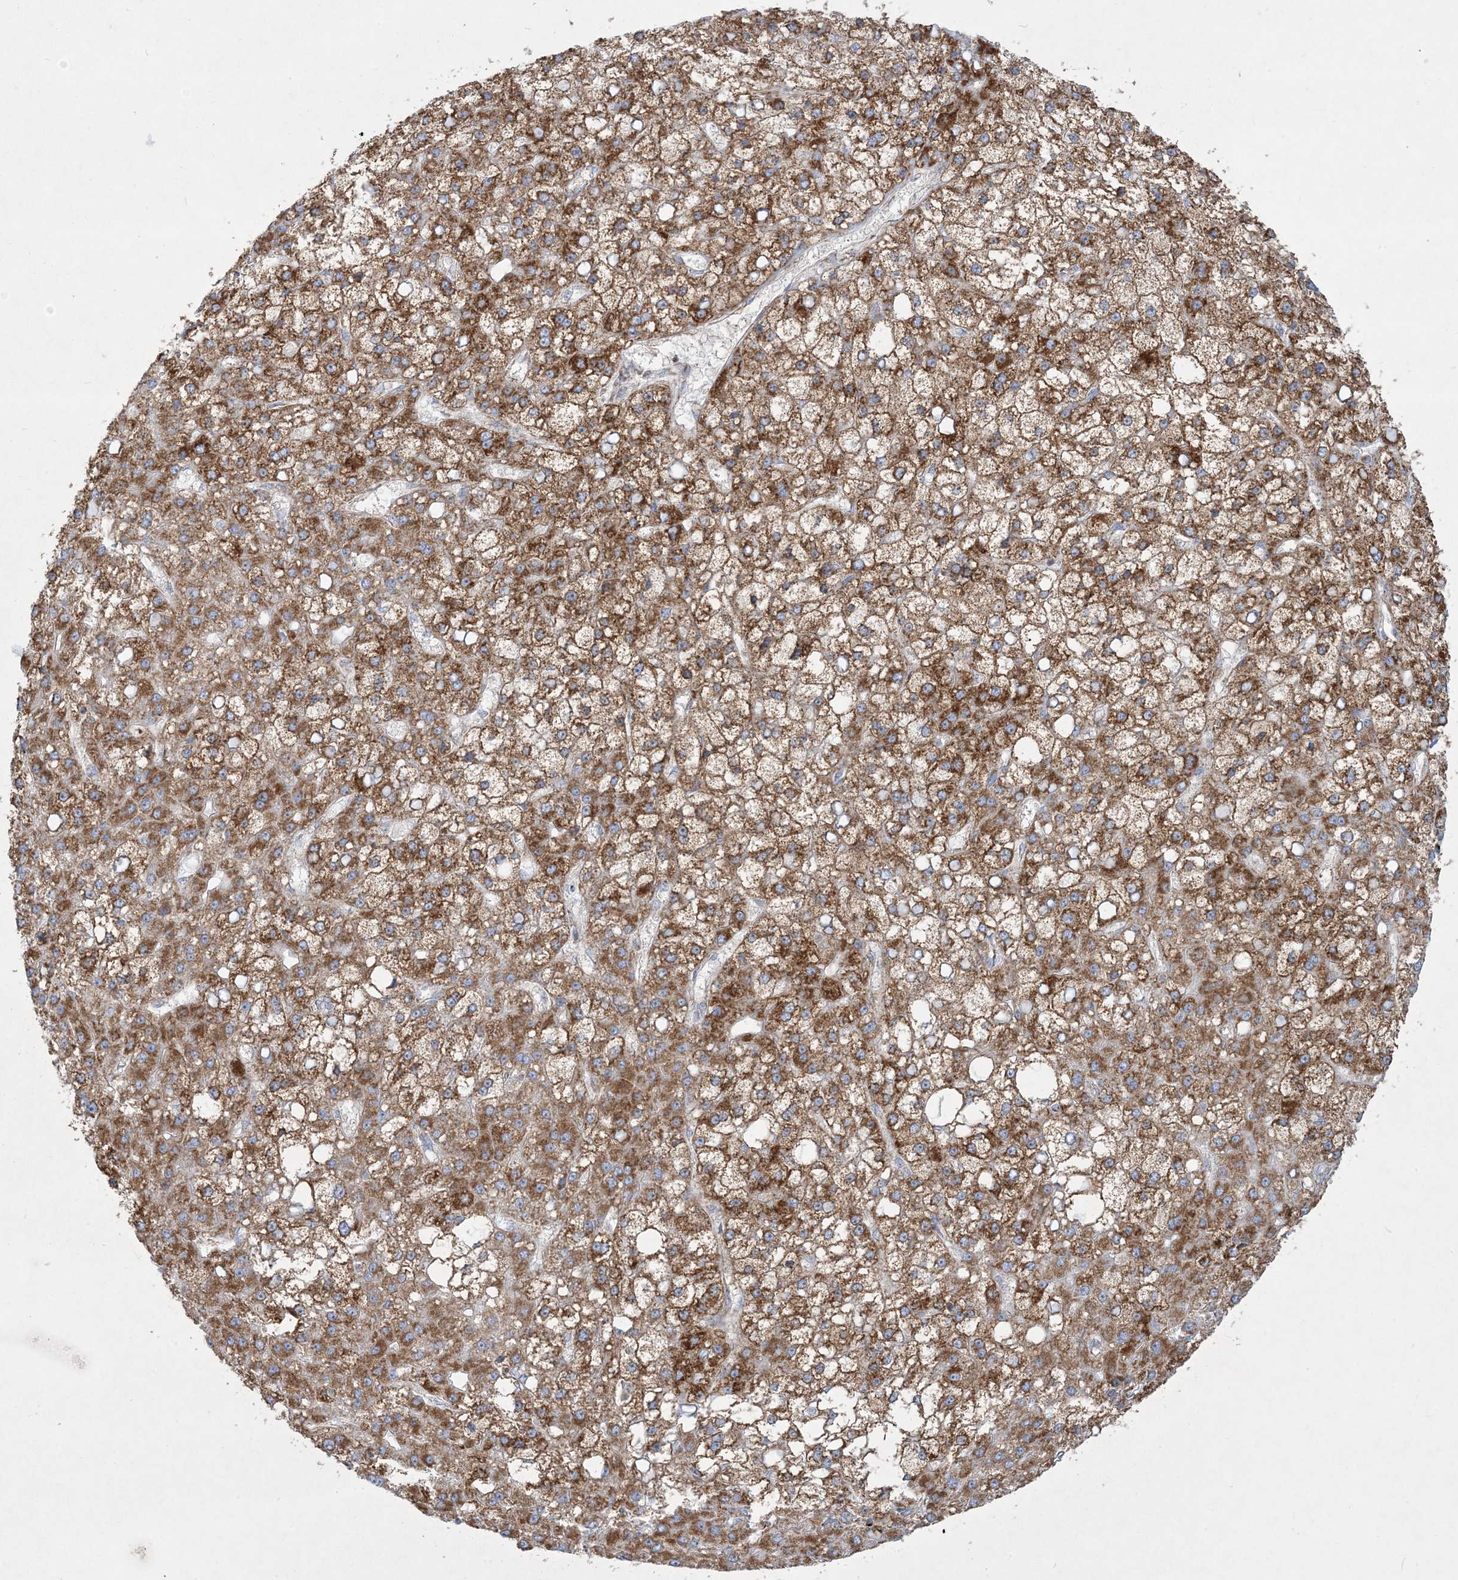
{"staining": {"intensity": "moderate", "quantity": ">75%", "location": "cytoplasmic/membranous"}, "tissue": "liver cancer", "cell_type": "Tumor cells", "image_type": "cancer", "snomed": [{"axis": "morphology", "description": "Carcinoma, Hepatocellular, NOS"}, {"axis": "topography", "description": "Liver"}], "caption": "Tumor cells display moderate cytoplasmic/membranous positivity in approximately >75% of cells in liver hepatocellular carcinoma. The staining was performed using DAB (3,3'-diaminobenzidine), with brown indicating positive protein expression. Nuclei are stained blue with hematoxylin.", "gene": "BEND4", "patient": {"sex": "male", "age": 67}}